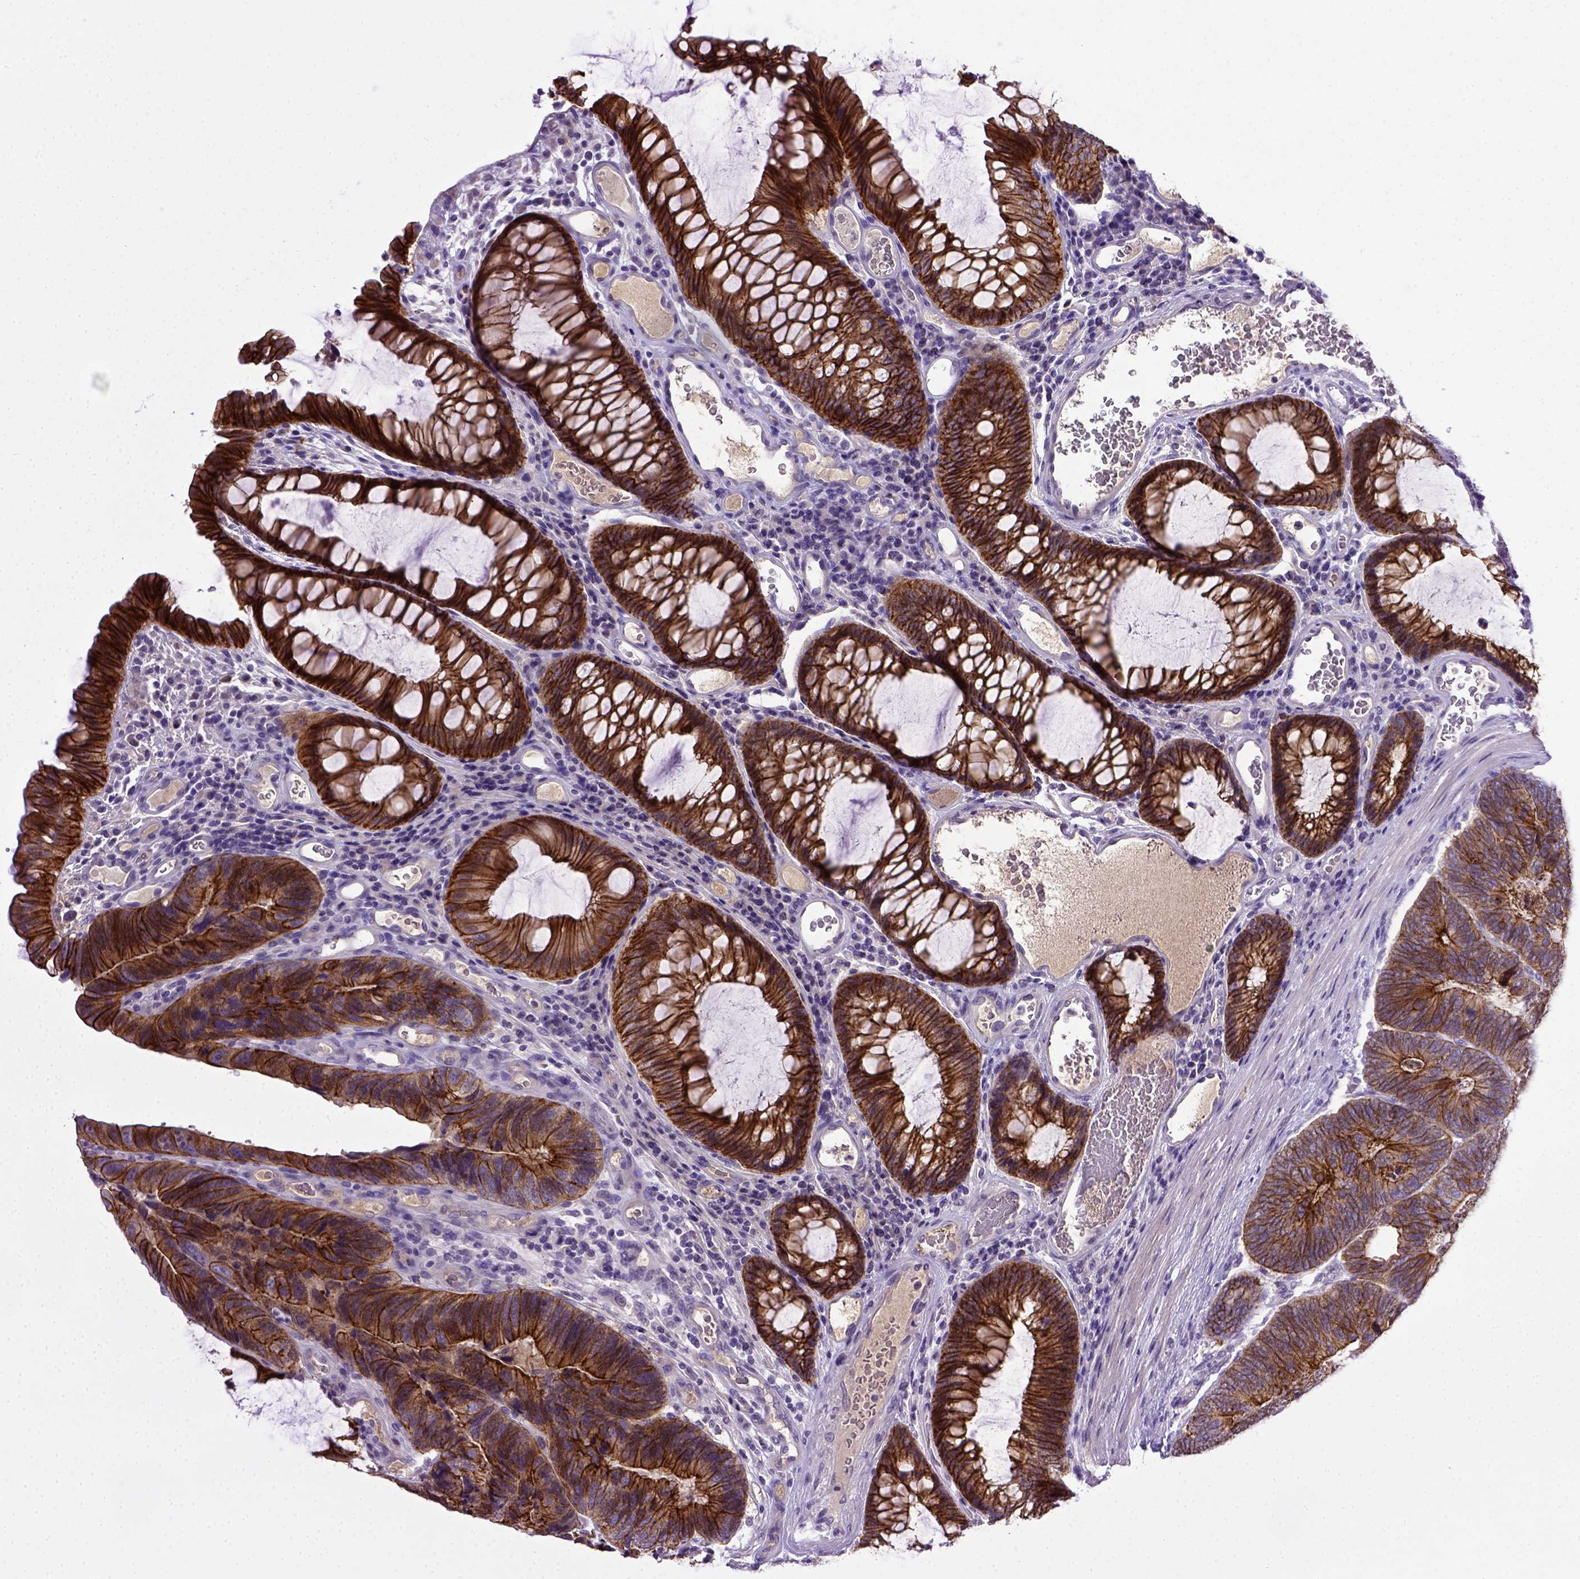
{"staining": {"intensity": "strong", "quantity": ">75%", "location": "cytoplasmic/membranous"}, "tissue": "colorectal cancer", "cell_type": "Tumor cells", "image_type": "cancer", "snomed": [{"axis": "morphology", "description": "Adenocarcinoma, NOS"}, {"axis": "topography", "description": "Colon"}], "caption": "This is a micrograph of immunohistochemistry staining of colorectal cancer (adenocarcinoma), which shows strong expression in the cytoplasmic/membranous of tumor cells.", "gene": "CDH1", "patient": {"sex": "female", "age": 67}}